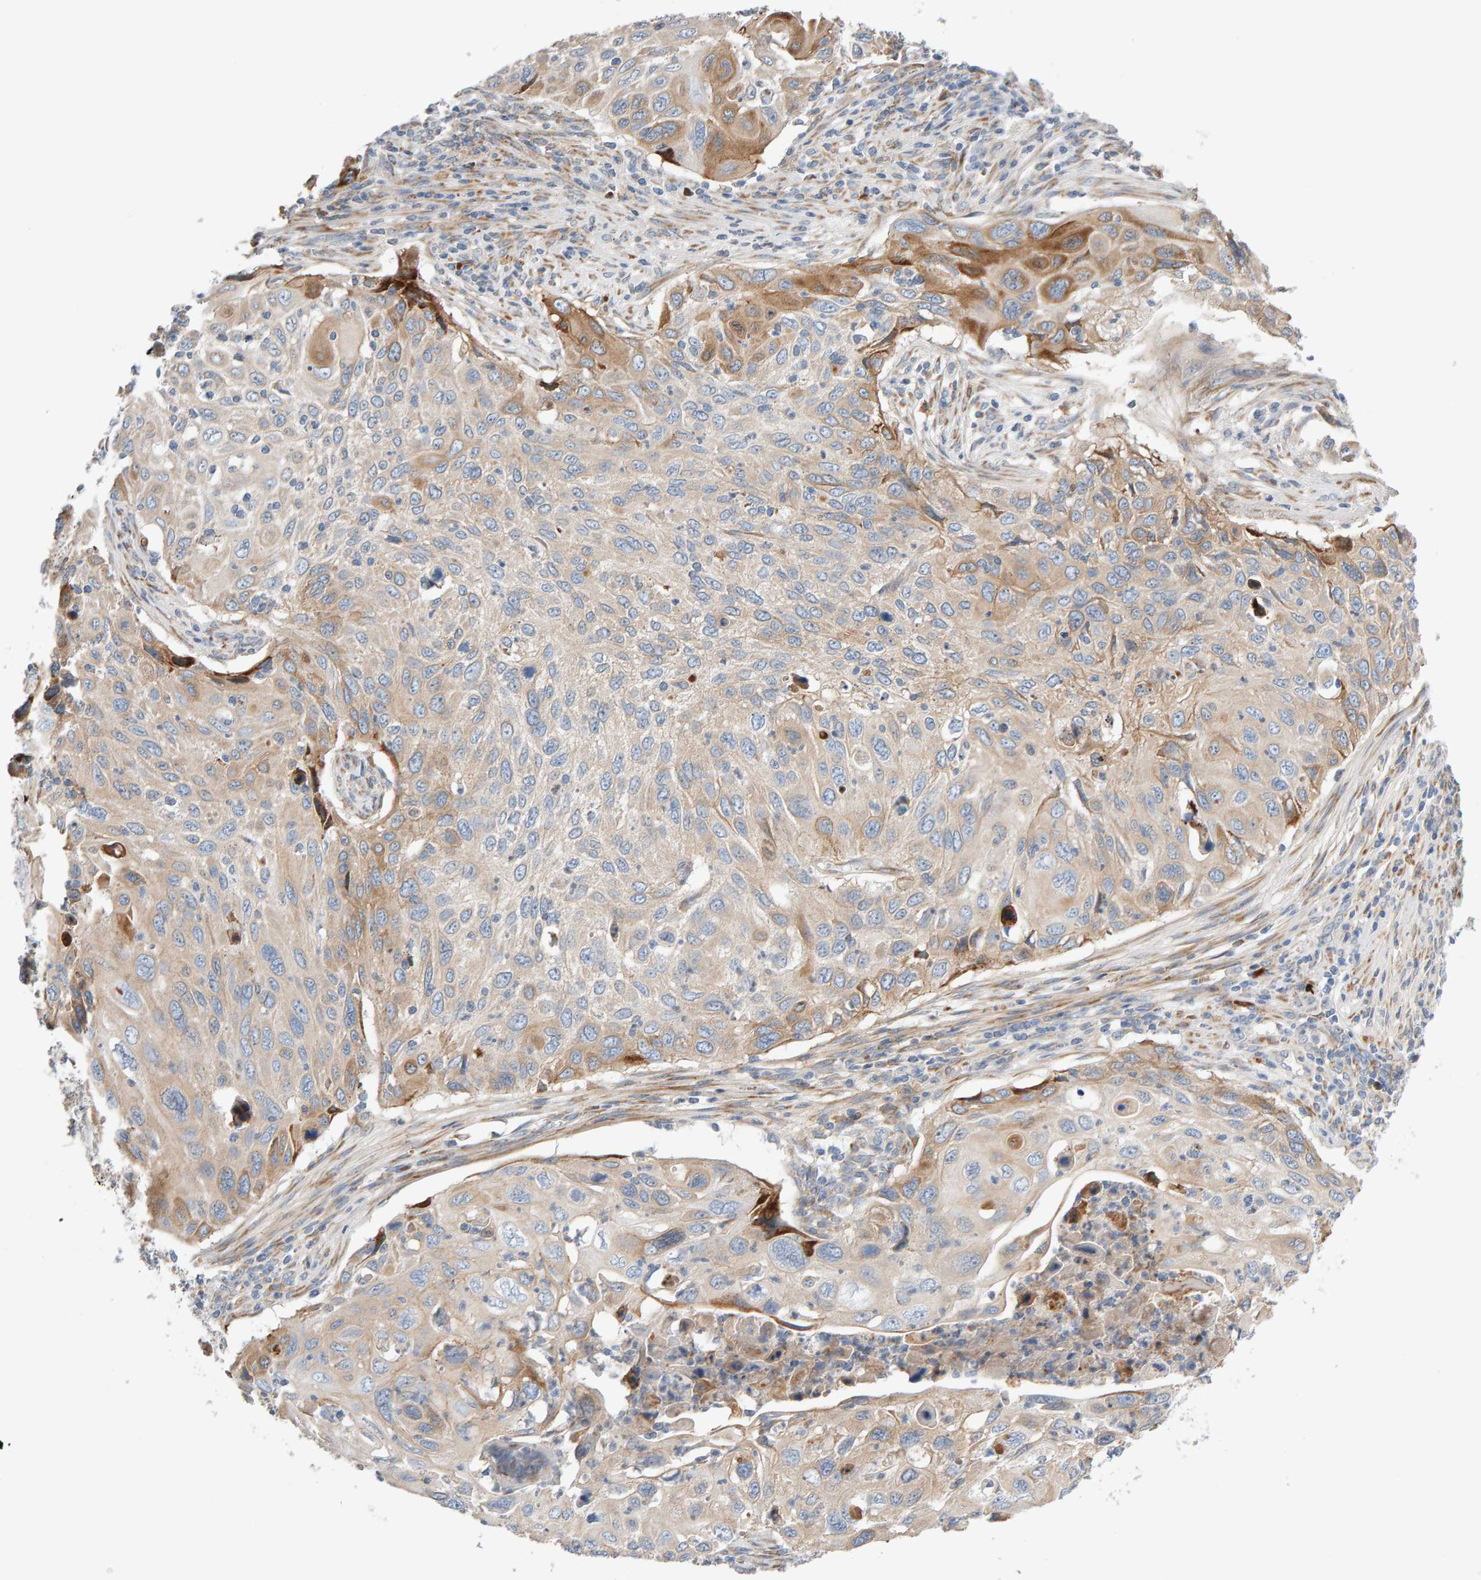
{"staining": {"intensity": "weak", "quantity": "25%-75%", "location": "cytoplasmic/membranous"}, "tissue": "cervical cancer", "cell_type": "Tumor cells", "image_type": "cancer", "snomed": [{"axis": "morphology", "description": "Squamous cell carcinoma, NOS"}, {"axis": "topography", "description": "Cervix"}], "caption": "High-power microscopy captured an IHC micrograph of cervical cancer, revealing weak cytoplasmic/membranous expression in approximately 25%-75% of tumor cells. The protein of interest is shown in brown color, while the nuclei are stained blue.", "gene": "ENGASE", "patient": {"sex": "female", "age": 70}}